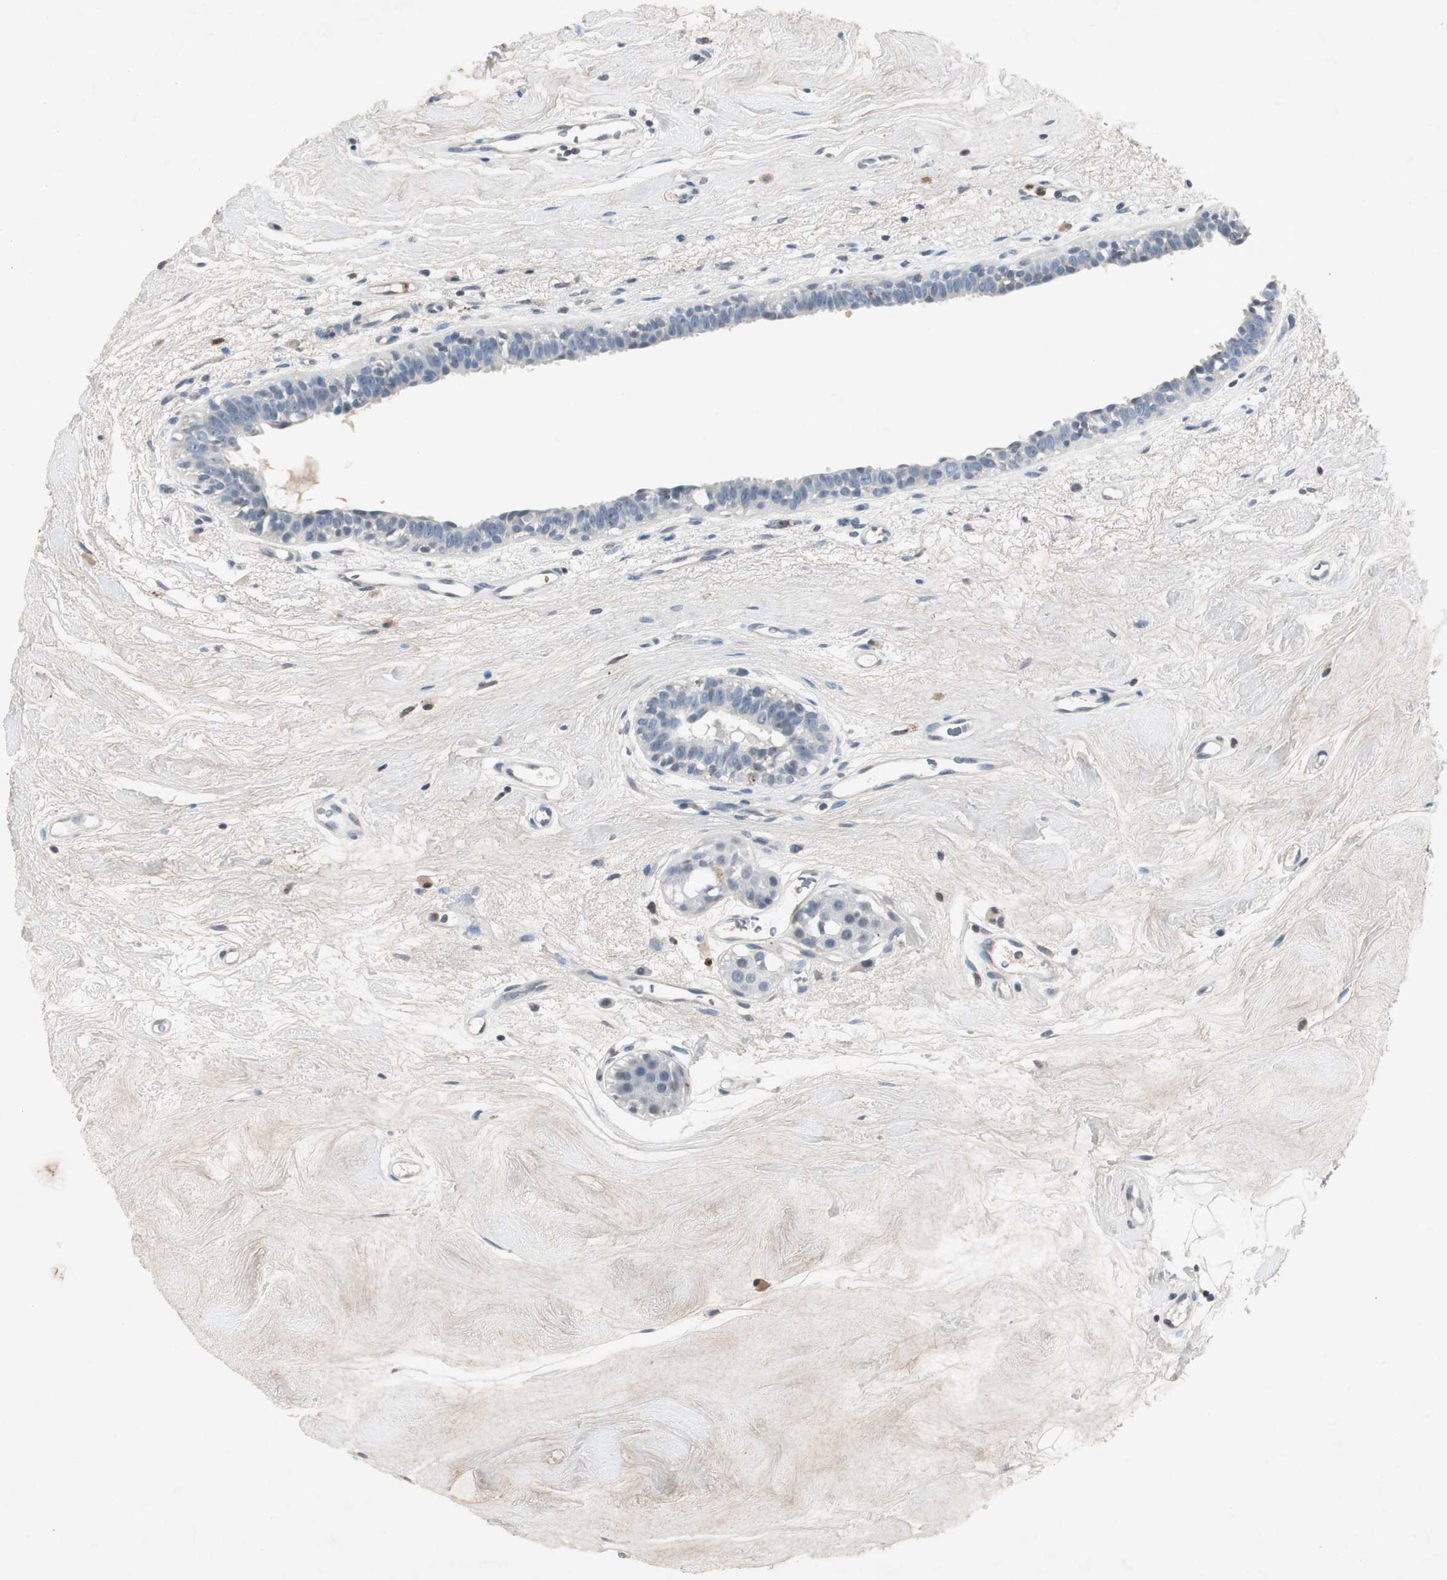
{"staining": {"intensity": "weak", "quantity": "25%-75%", "location": "cytoplasmic/membranous"}, "tissue": "breast cancer", "cell_type": "Tumor cells", "image_type": "cancer", "snomed": [{"axis": "morphology", "description": "Duct carcinoma"}, {"axis": "topography", "description": "Breast"}], "caption": "Invasive ductal carcinoma (breast) stained for a protein (brown) exhibits weak cytoplasmic/membranous positive staining in about 25%-75% of tumor cells.", "gene": "ADNP2", "patient": {"sex": "female", "age": 40}}